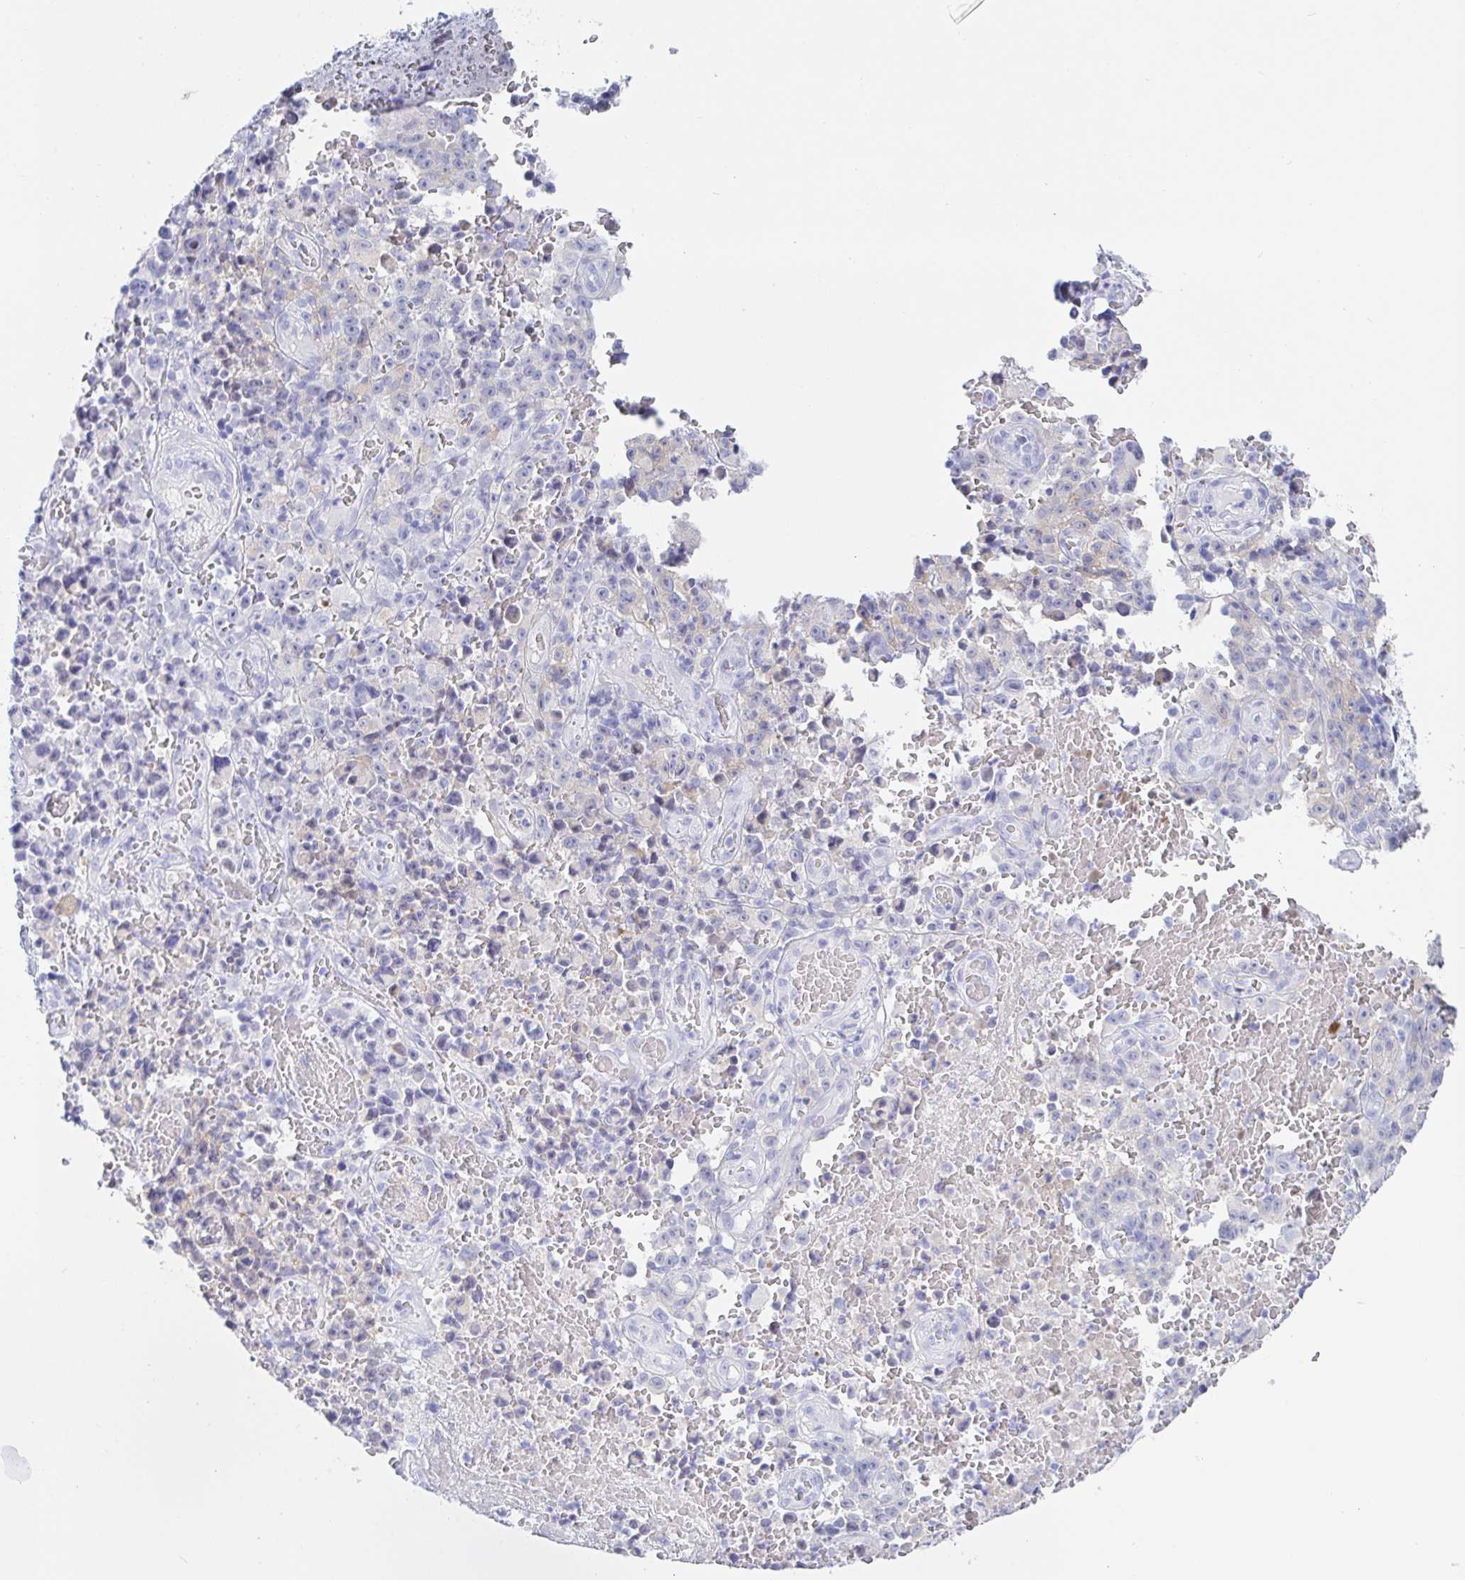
{"staining": {"intensity": "negative", "quantity": "none", "location": "none"}, "tissue": "melanoma", "cell_type": "Tumor cells", "image_type": "cancer", "snomed": [{"axis": "morphology", "description": "Malignant melanoma, NOS"}, {"axis": "topography", "description": "Skin"}], "caption": "This is an immunohistochemistry (IHC) histopathology image of human melanoma. There is no expression in tumor cells.", "gene": "KCNH6", "patient": {"sex": "female", "age": 82}}